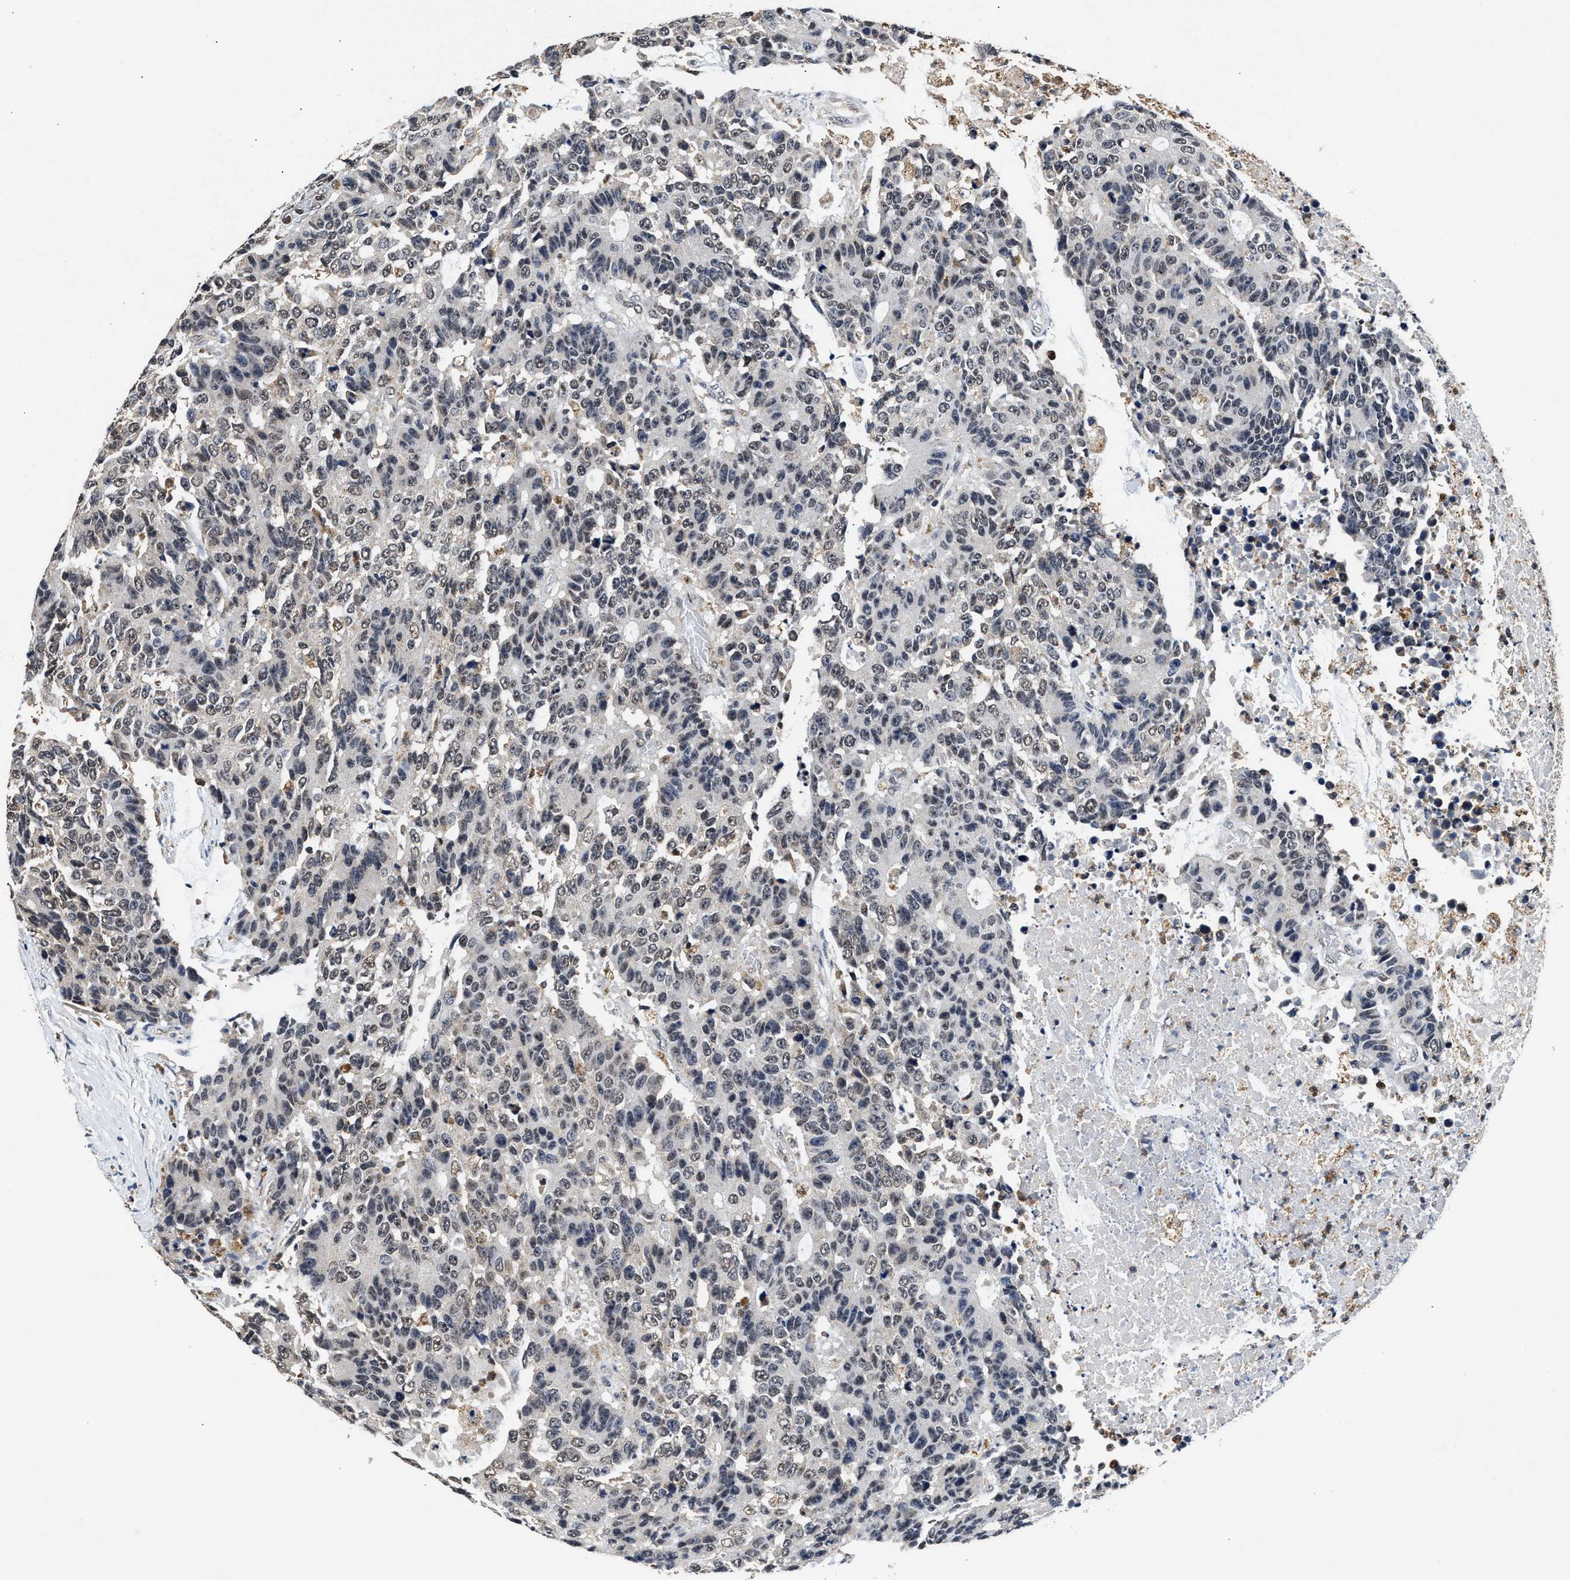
{"staining": {"intensity": "weak", "quantity": "<25%", "location": "nuclear"}, "tissue": "colorectal cancer", "cell_type": "Tumor cells", "image_type": "cancer", "snomed": [{"axis": "morphology", "description": "Adenocarcinoma, NOS"}, {"axis": "topography", "description": "Colon"}], "caption": "There is no significant staining in tumor cells of colorectal cancer (adenocarcinoma).", "gene": "ACOX1", "patient": {"sex": "female", "age": 86}}